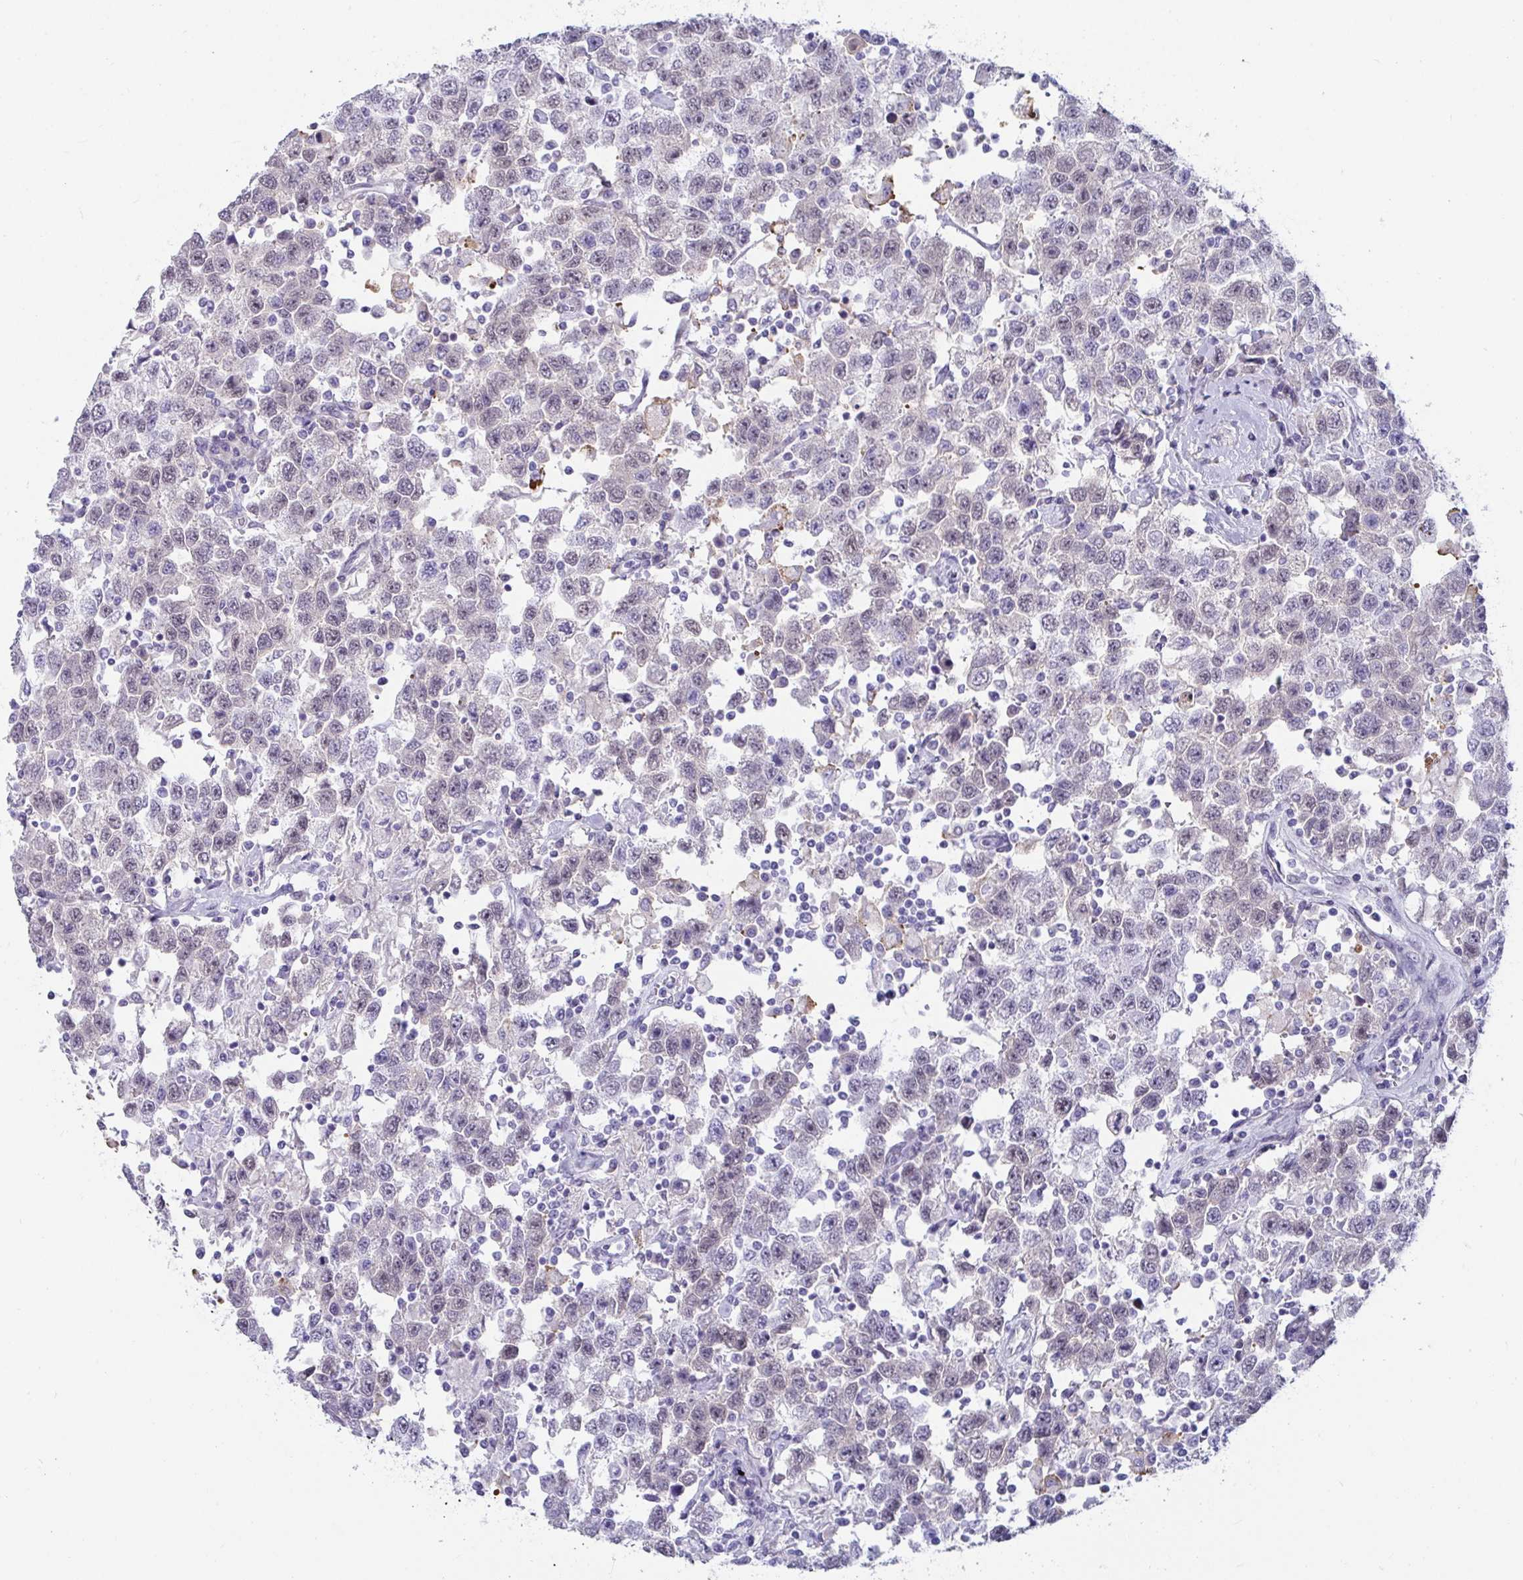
{"staining": {"intensity": "negative", "quantity": "none", "location": "none"}, "tissue": "testis cancer", "cell_type": "Tumor cells", "image_type": "cancer", "snomed": [{"axis": "morphology", "description": "Seminoma, NOS"}, {"axis": "topography", "description": "Testis"}], "caption": "A micrograph of seminoma (testis) stained for a protein demonstrates no brown staining in tumor cells. (DAB (3,3'-diaminobenzidine) immunohistochemistry with hematoxylin counter stain).", "gene": "NPY", "patient": {"sex": "male", "age": 41}}